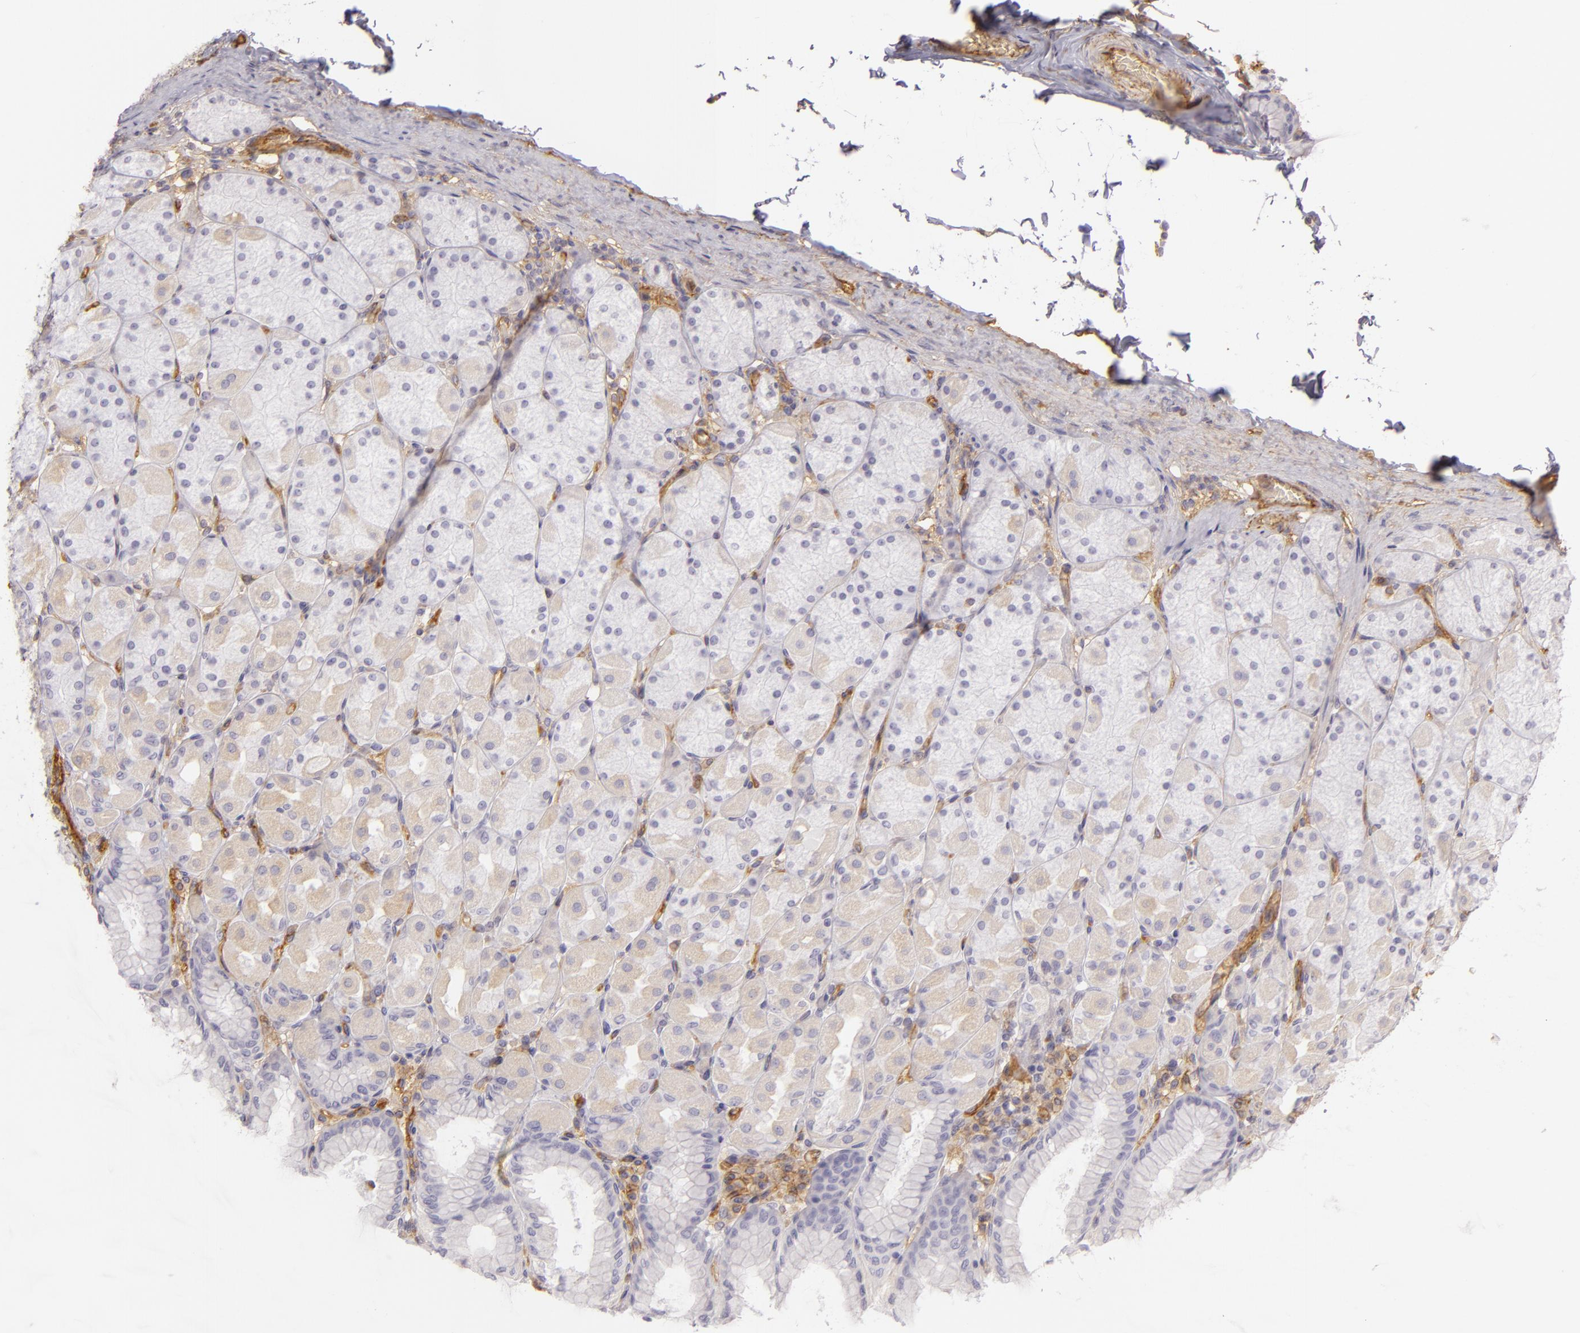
{"staining": {"intensity": "negative", "quantity": "none", "location": "none"}, "tissue": "stomach", "cell_type": "Glandular cells", "image_type": "normal", "snomed": [{"axis": "morphology", "description": "Normal tissue, NOS"}, {"axis": "topography", "description": "Stomach, upper"}], "caption": "A high-resolution photomicrograph shows immunohistochemistry staining of unremarkable stomach, which demonstrates no significant expression in glandular cells. Brightfield microscopy of immunohistochemistry (IHC) stained with DAB (brown) and hematoxylin (blue), captured at high magnification.", "gene": "CD59", "patient": {"sex": "female", "age": 56}}